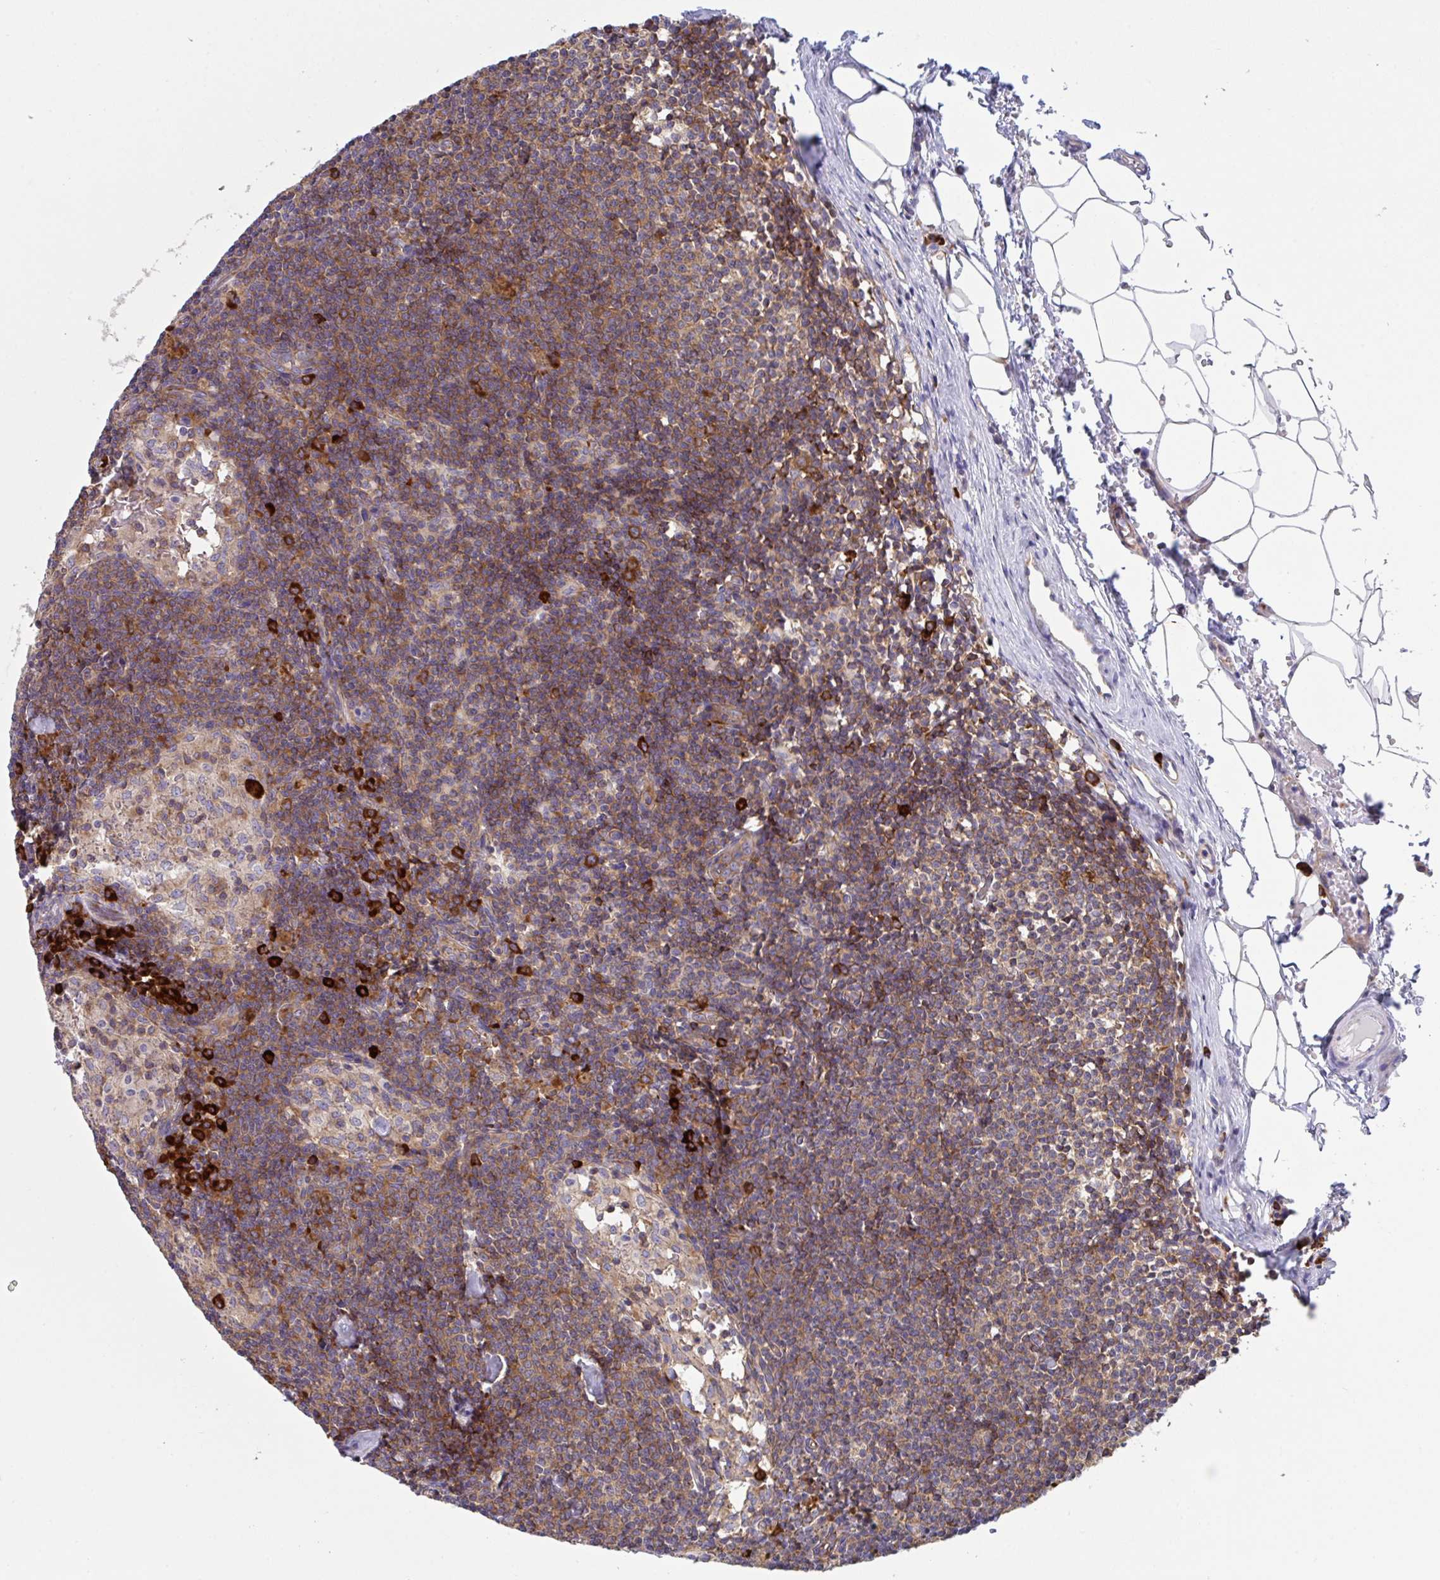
{"staining": {"intensity": "strong", "quantity": ">75%", "location": "cytoplasmic/membranous"}, "tissue": "lymph node", "cell_type": "Germinal center cells", "image_type": "normal", "snomed": [{"axis": "morphology", "description": "Normal tissue, NOS"}, {"axis": "topography", "description": "Lymph node"}], "caption": "Germinal center cells demonstrate strong cytoplasmic/membranous expression in about >75% of cells in benign lymph node. (Brightfield microscopy of DAB IHC at high magnification).", "gene": "YARS2", "patient": {"sex": "male", "age": 49}}